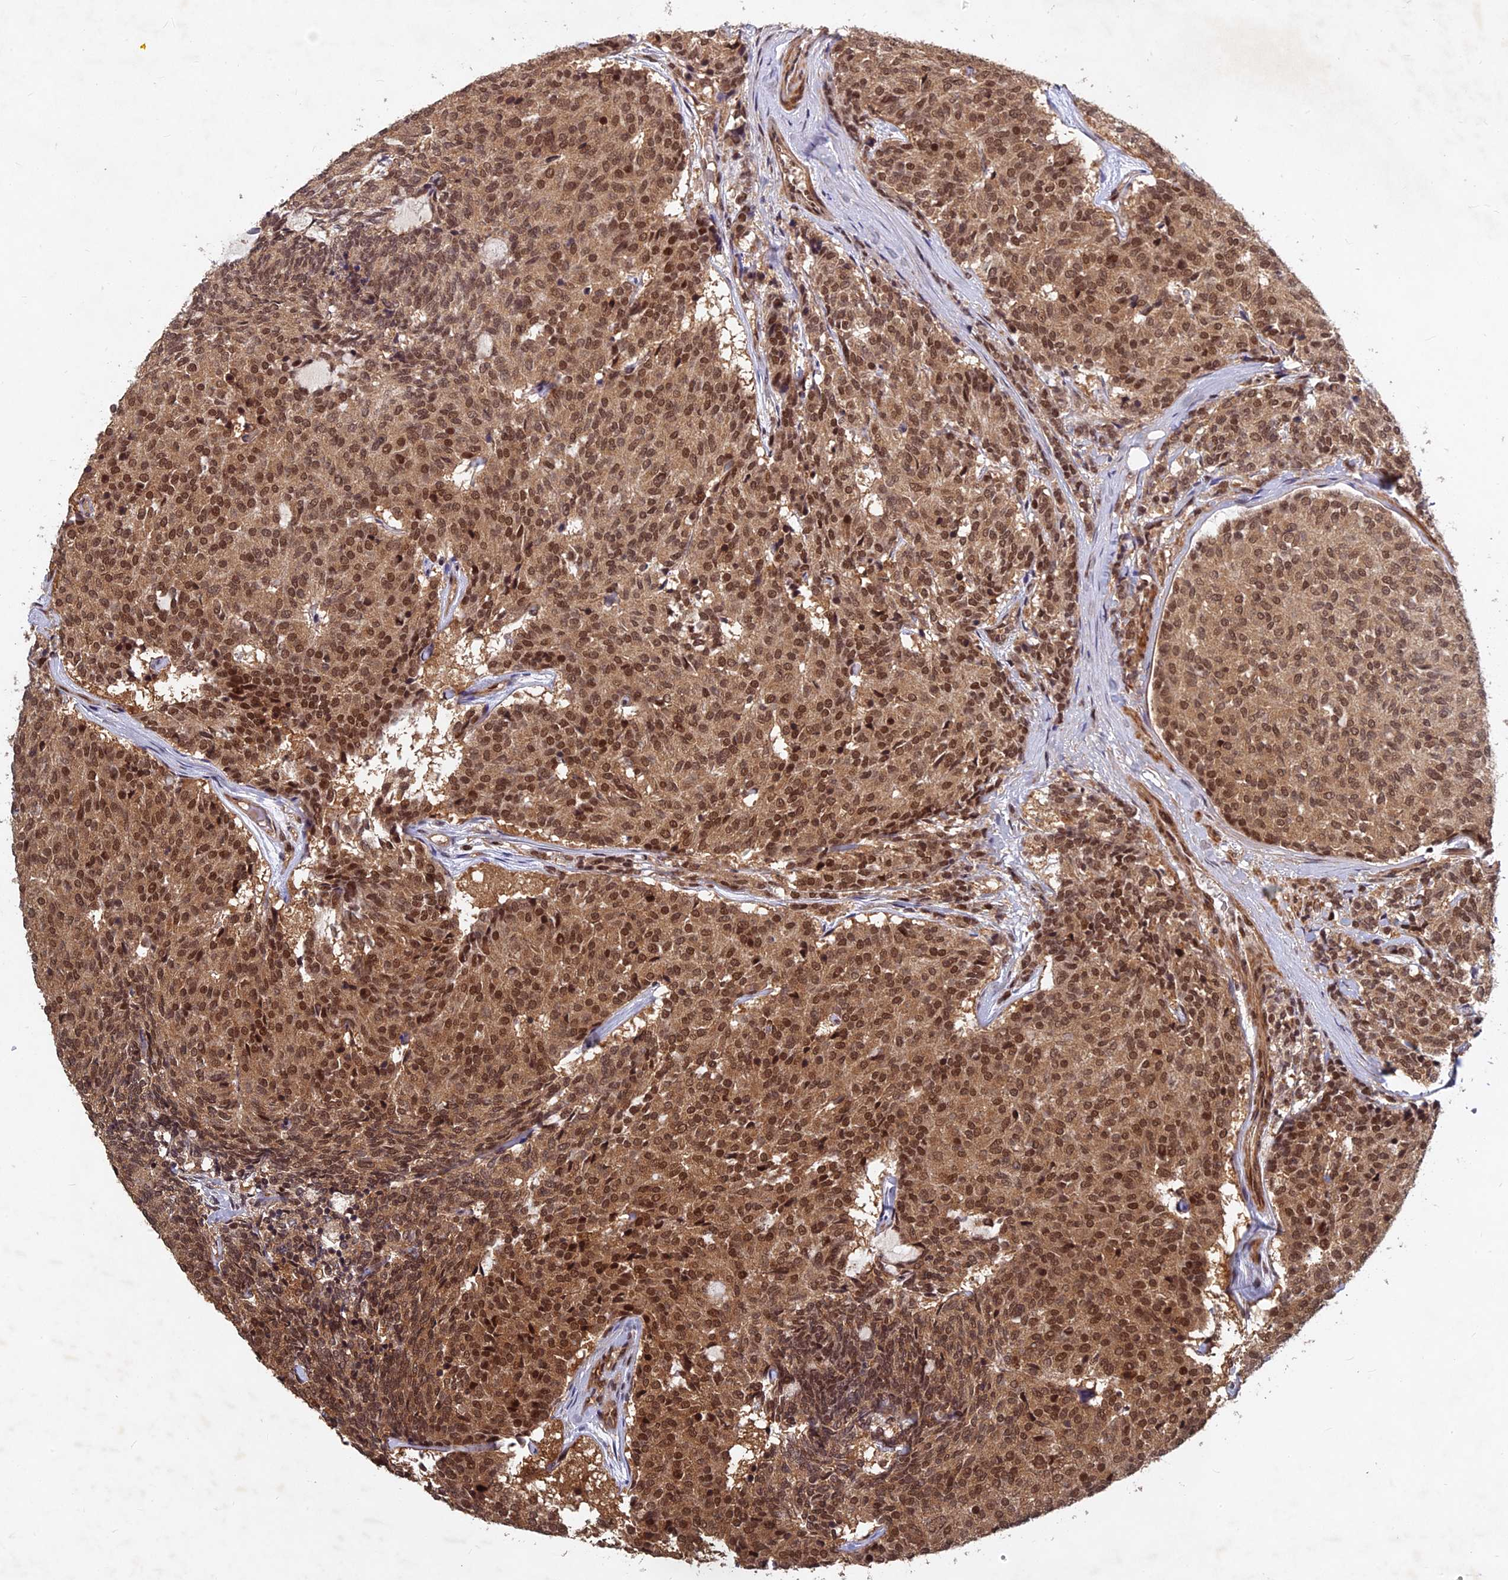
{"staining": {"intensity": "moderate", "quantity": ">75%", "location": "cytoplasmic/membranous,nuclear"}, "tissue": "carcinoid", "cell_type": "Tumor cells", "image_type": "cancer", "snomed": [{"axis": "morphology", "description": "Carcinoid, malignant, NOS"}, {"axis": "topography", "description": "Pancreas"}], "caption": "Tumor cells demonstrate medium levels of moderate cytoplasmic/membranous and nuclear positivity in approximately >75% of cells in human carcinoid (malignant).", "gene": "FAM53C", "patient": {"sex": "female", "age": 54}}